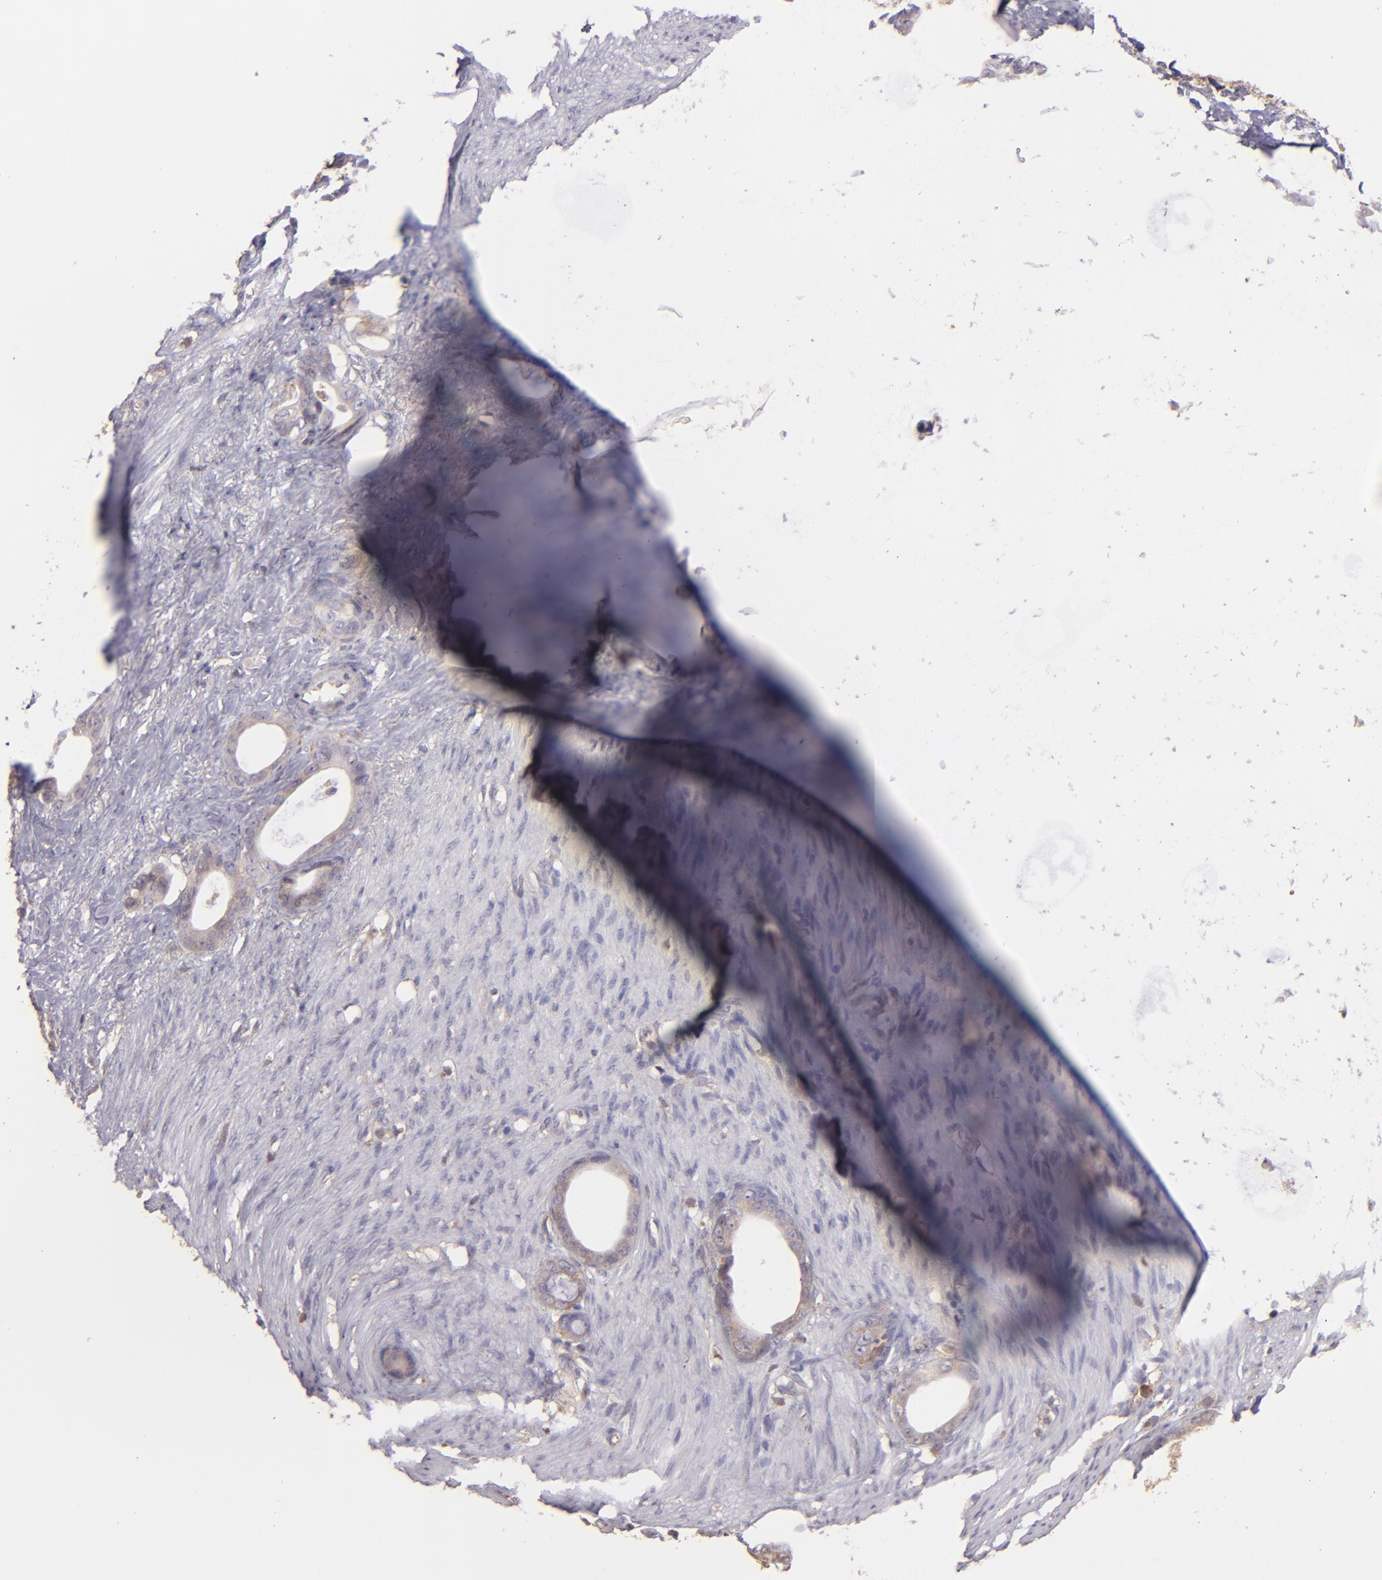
{"staining": {"intensity": "weak", "quantity": ">75%", "location": "cytoplasmic/membranous"}, "tissue": "stomach cancer", "cell_type": "Tumor cells", "image_type": "cancer", "snomed": [{"axis": "morphology", "description": "Adenocarcinoma, NOS"}, {"axis": "topography", "description": "Stomach"}], "caption": "DAB (3,3'-diaminobenzidine) immunohistochemical staining of stomach cancer (adenocarcinoma) reveals weak cytoplasmic/membranous protein expression in approximately >75% of tumor cells.", "gene": "ECE1", "patient": {"sex": "female", "age": 75}}